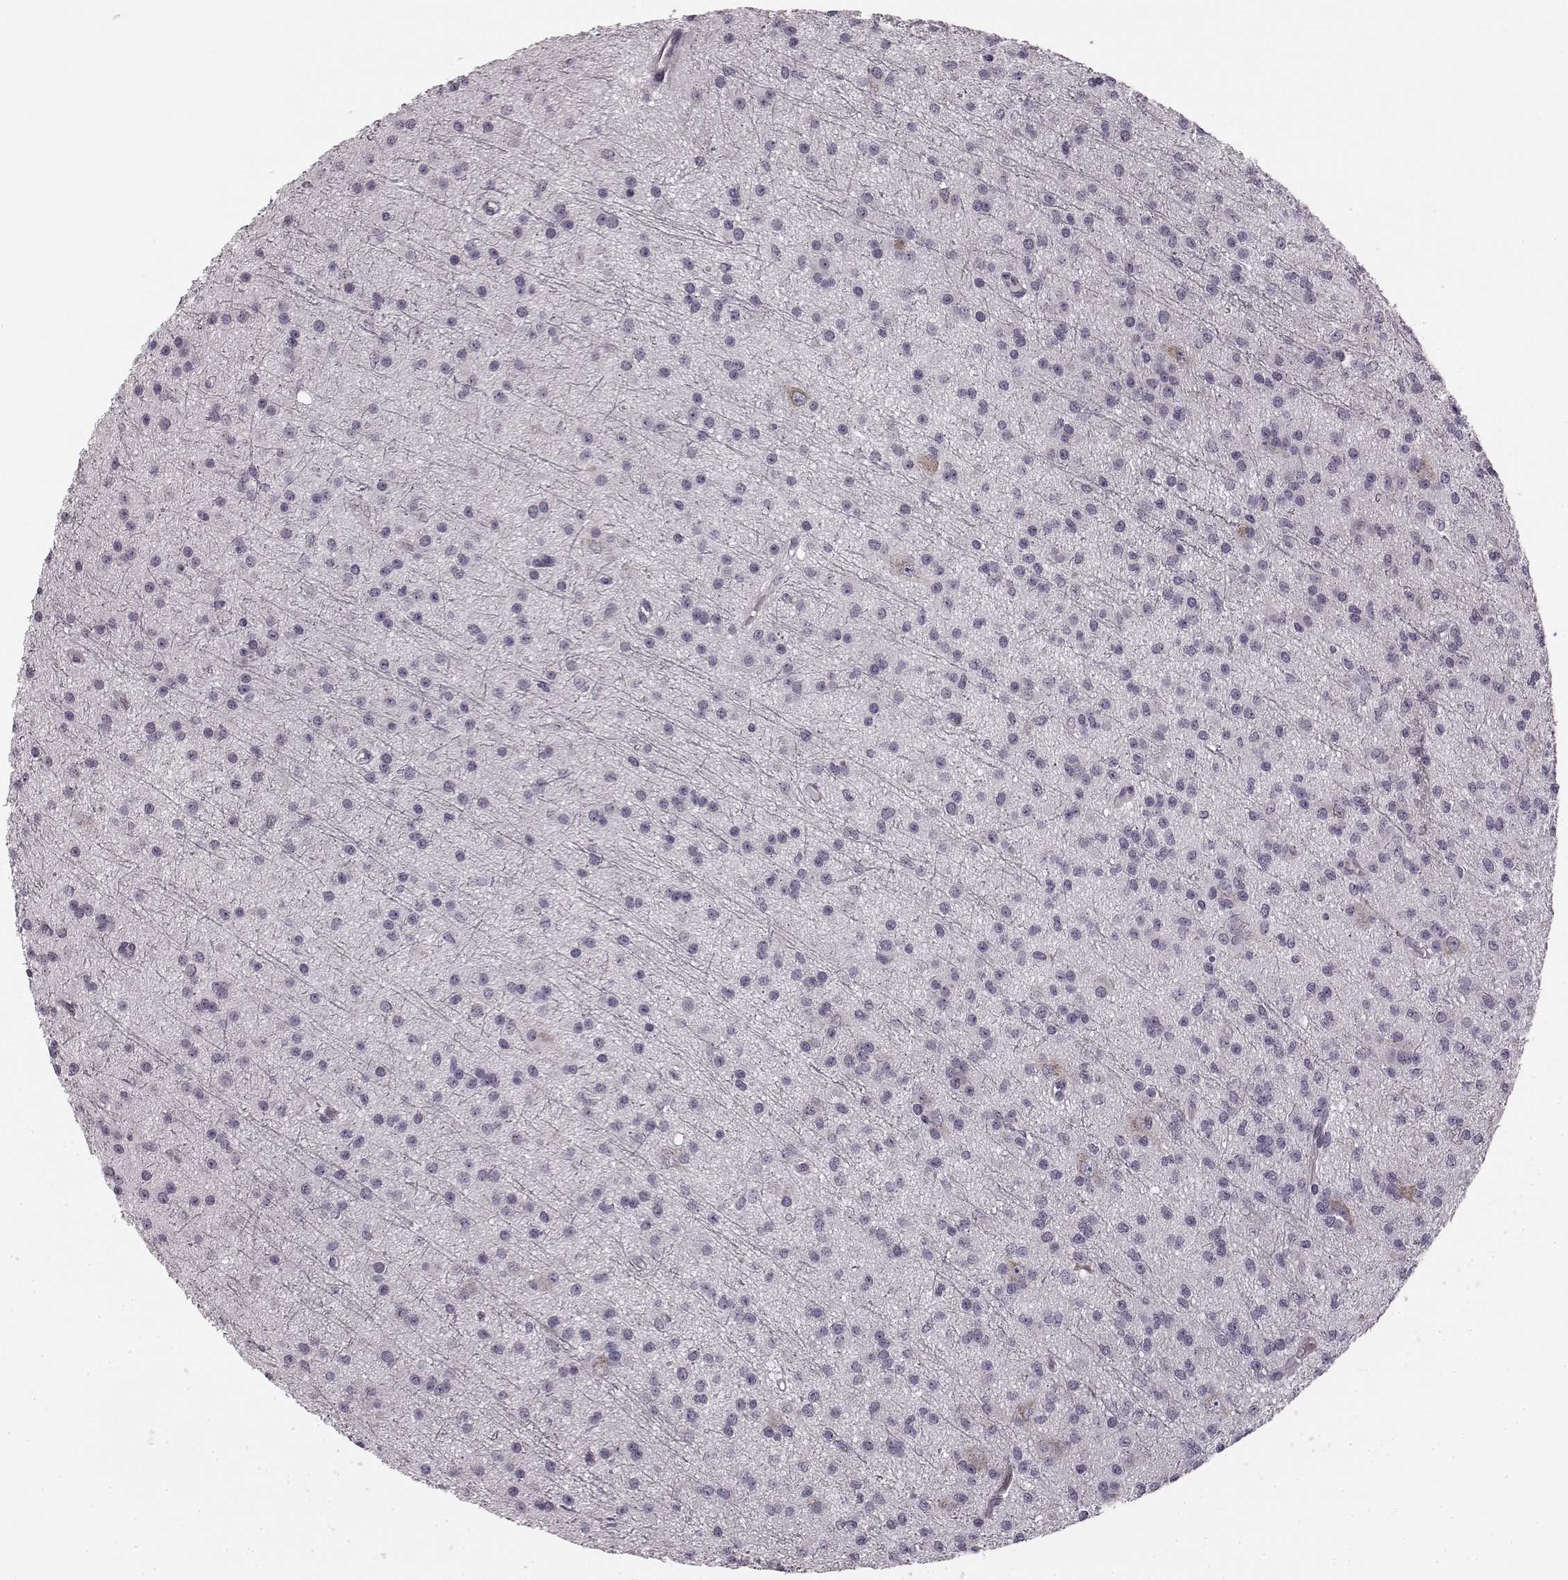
{"staining": {"intensity": "negative", "quantity": "none", "location": "none"}, "tissue": "glioma", "cell_type": "Tumor cells", "image_type": "cancer", "snomed": [{"axis": "morphology", "description": "Glioma, malignant, Low grade"}, {"axis": "topography", "description": "Brain"}], "caption": "Glioma stained for a protein using immunohistochemistry (IHC) reveals no expression tumor cells.", "gene": "FAM234B", "patient": {"sex": "male", "age": 27}}